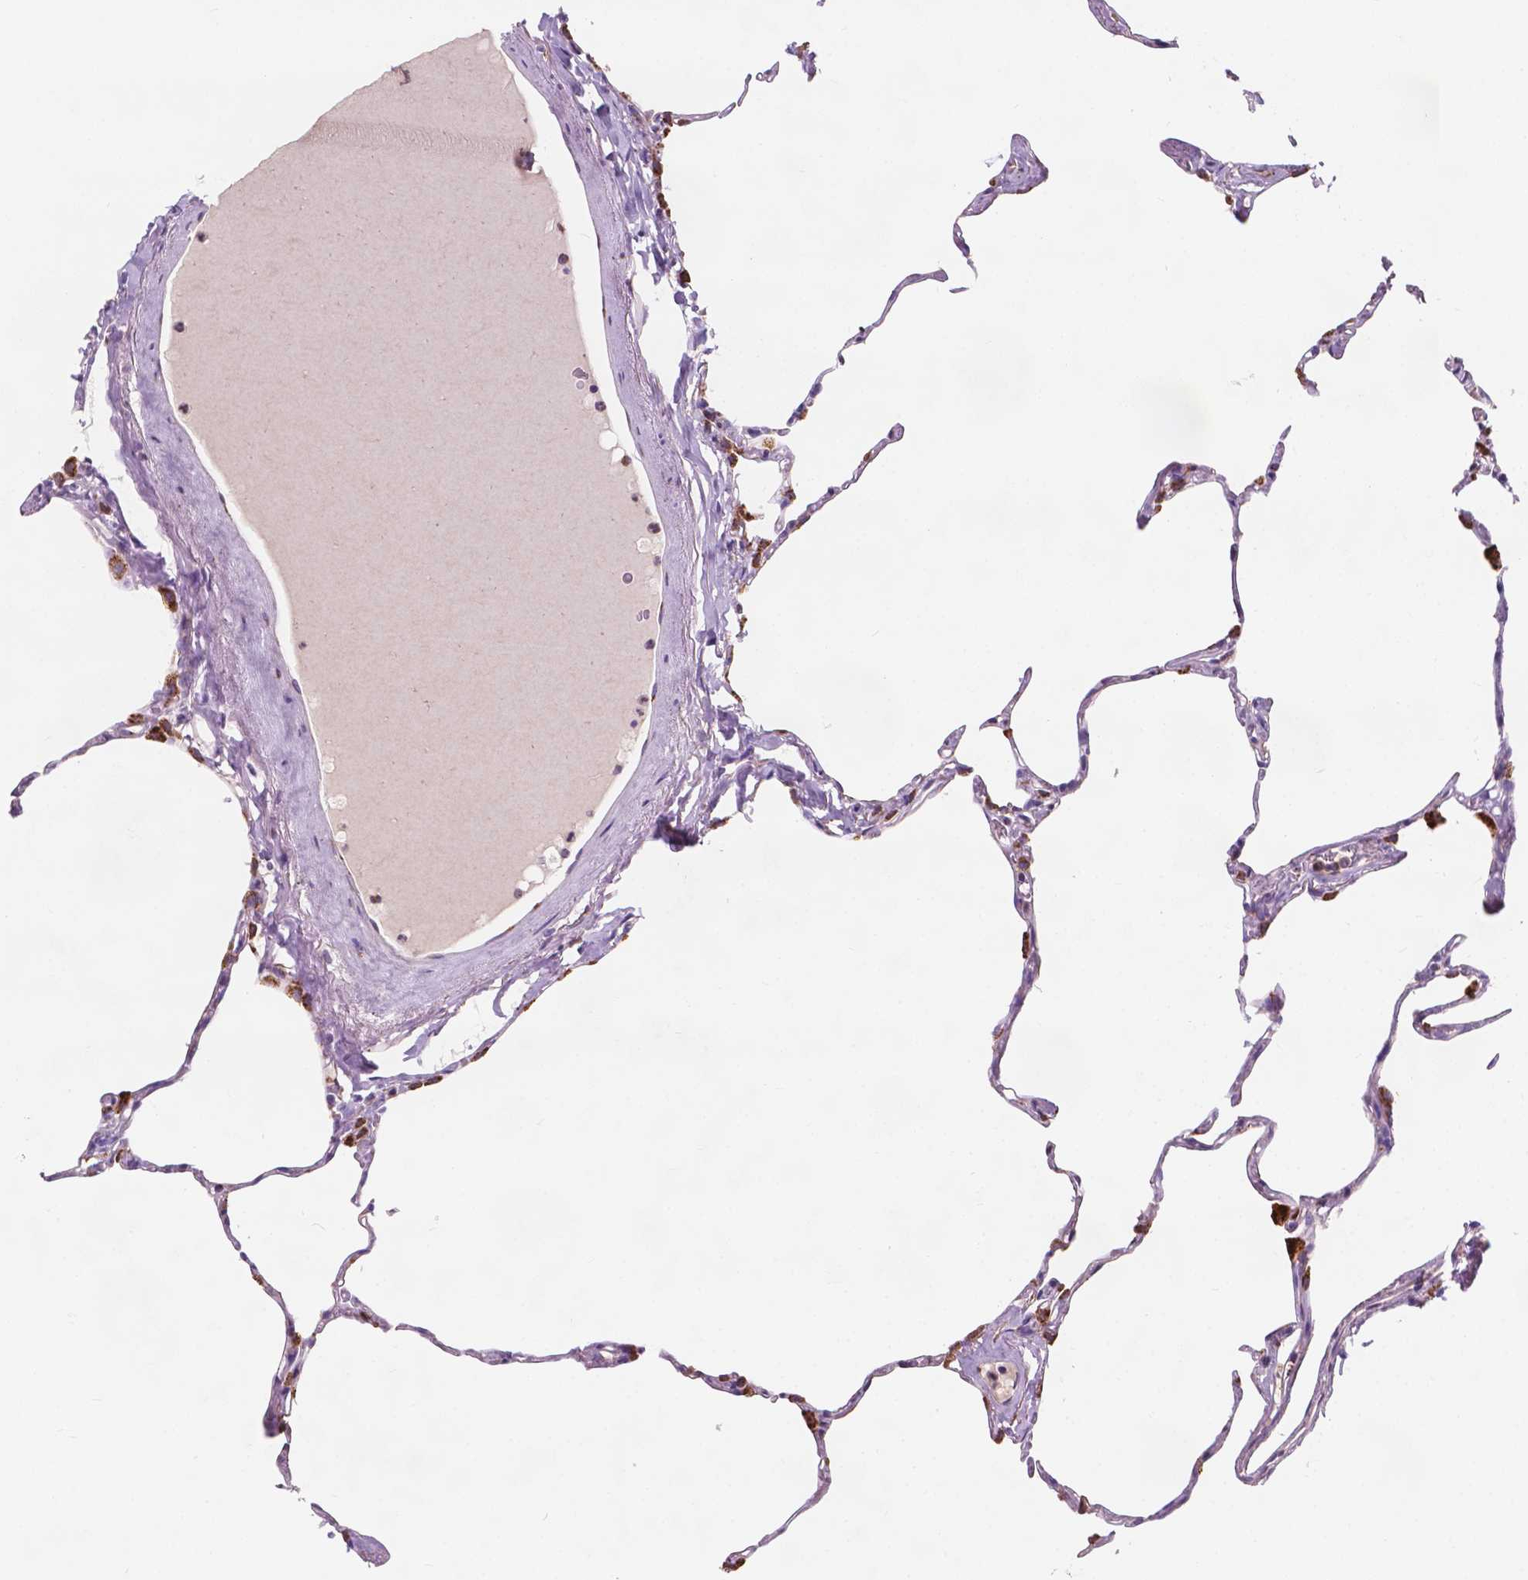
{"staining": {"intensity": "negative", "quantity": "none", "location": "none"}, "tissue": "lung", "cell_type": "Alveolar cells", "image_type": "normal", "snomed": [{"axis": "morphology", "description": "Normal tissue, NOS"}, {"axis": "topography", "description": "Lung"}], "caption": "High power microscopy histopathology image of an immunohistochemistry (IHC) histopathology image of unremarkable lung, revealing no significant expression in alveolar cells. Nuclei are stained in blue.", "gene": "IREB2", "patient": {"sex": "male", "age": 65}}